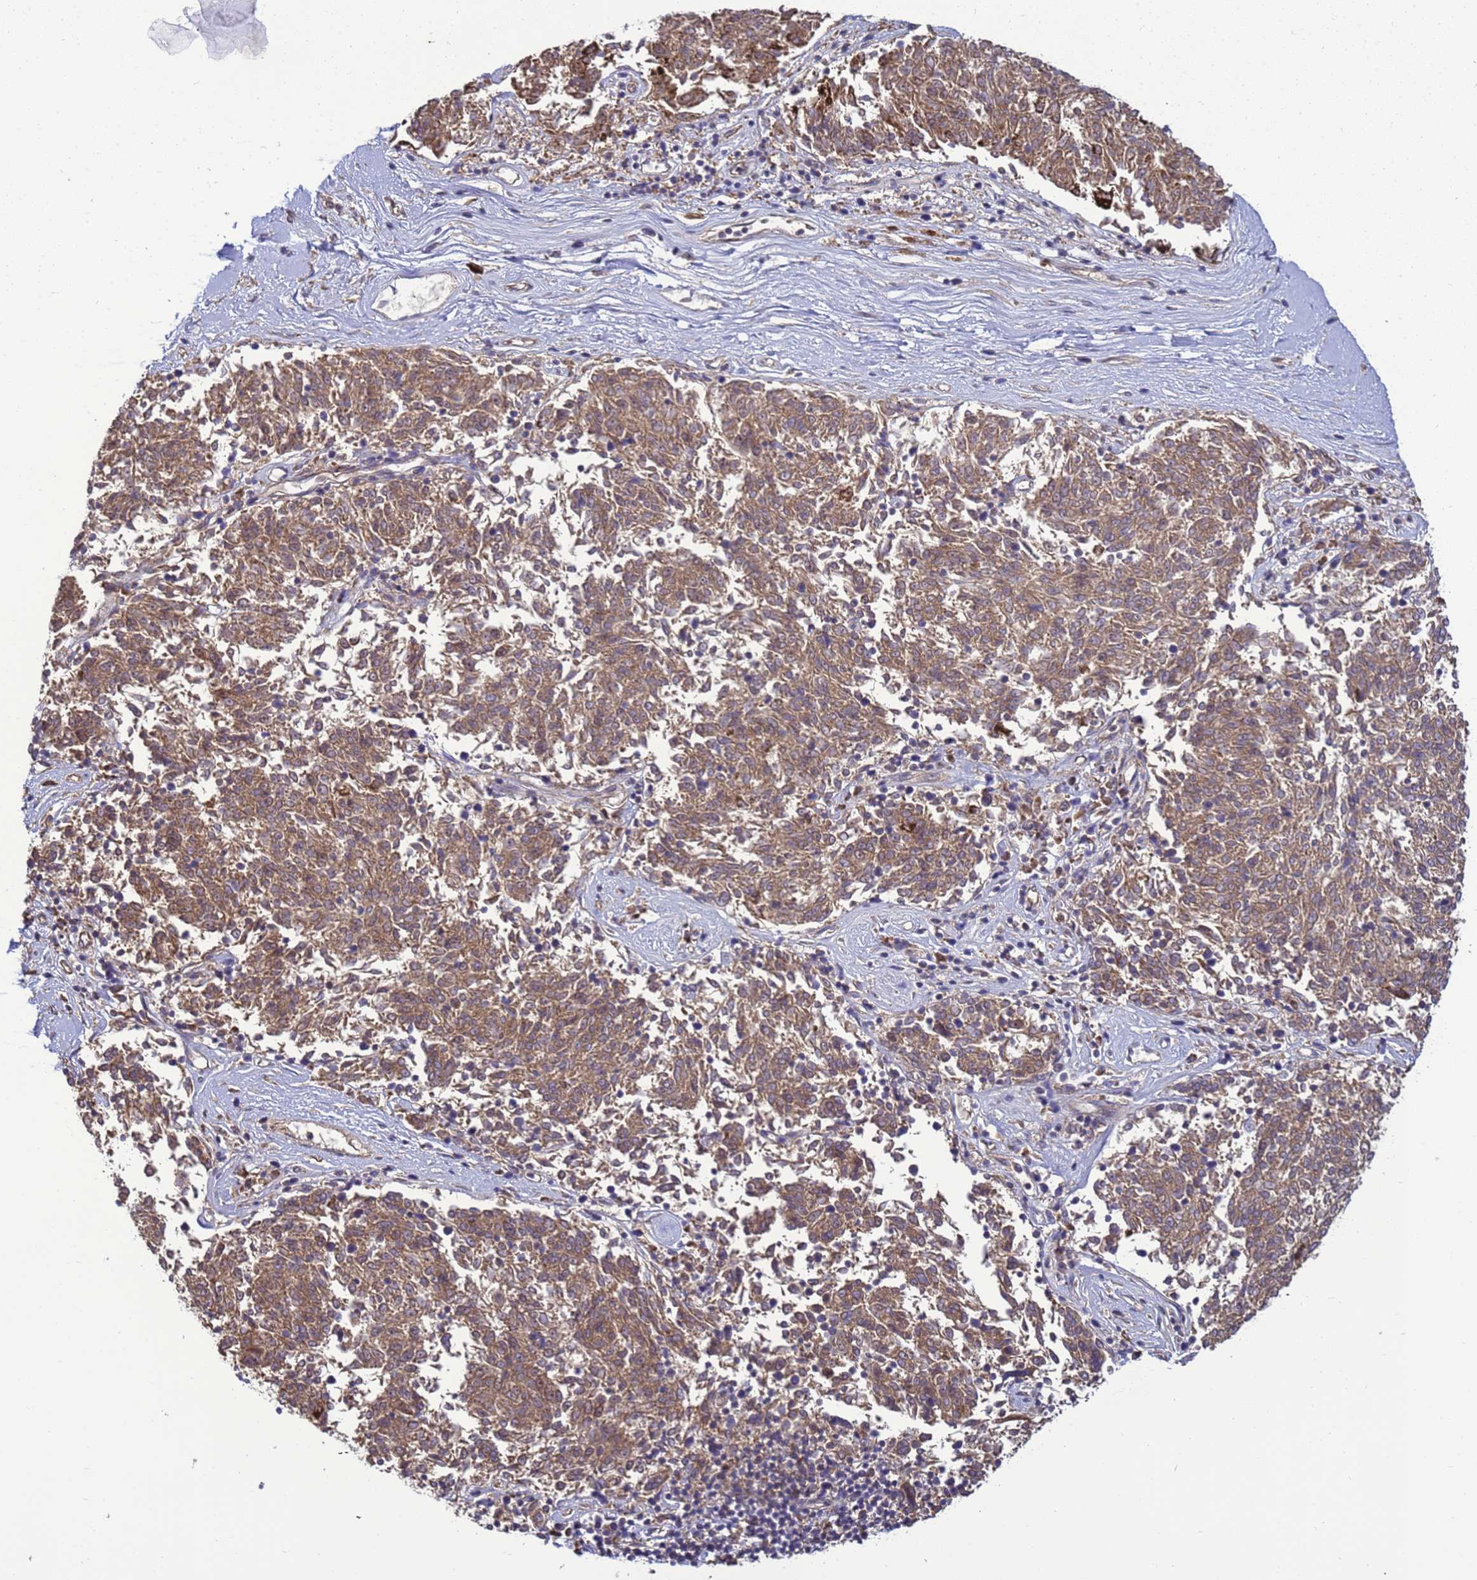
{"staining": {"intensity": "moderate", "quantity": ">75%", "location": "cytoplasmic/membranous"}, "tissue": "melanoma", "cell_type": "Tumor cells", "image_type": "cancer", "snomed": [{"axis": "morphology", "description": "Malignant melanoma, NOS"}, {"axis": "topography", "description": "Skin"}], "caption": "DAB immunohistochemical staining of human malignant melanoma reveals moderate cytoplasmic/membranous protein expression in about >75% of tumor cells.", "gene": "BECN1", "patient": {"sex": "female", "age": 72}}